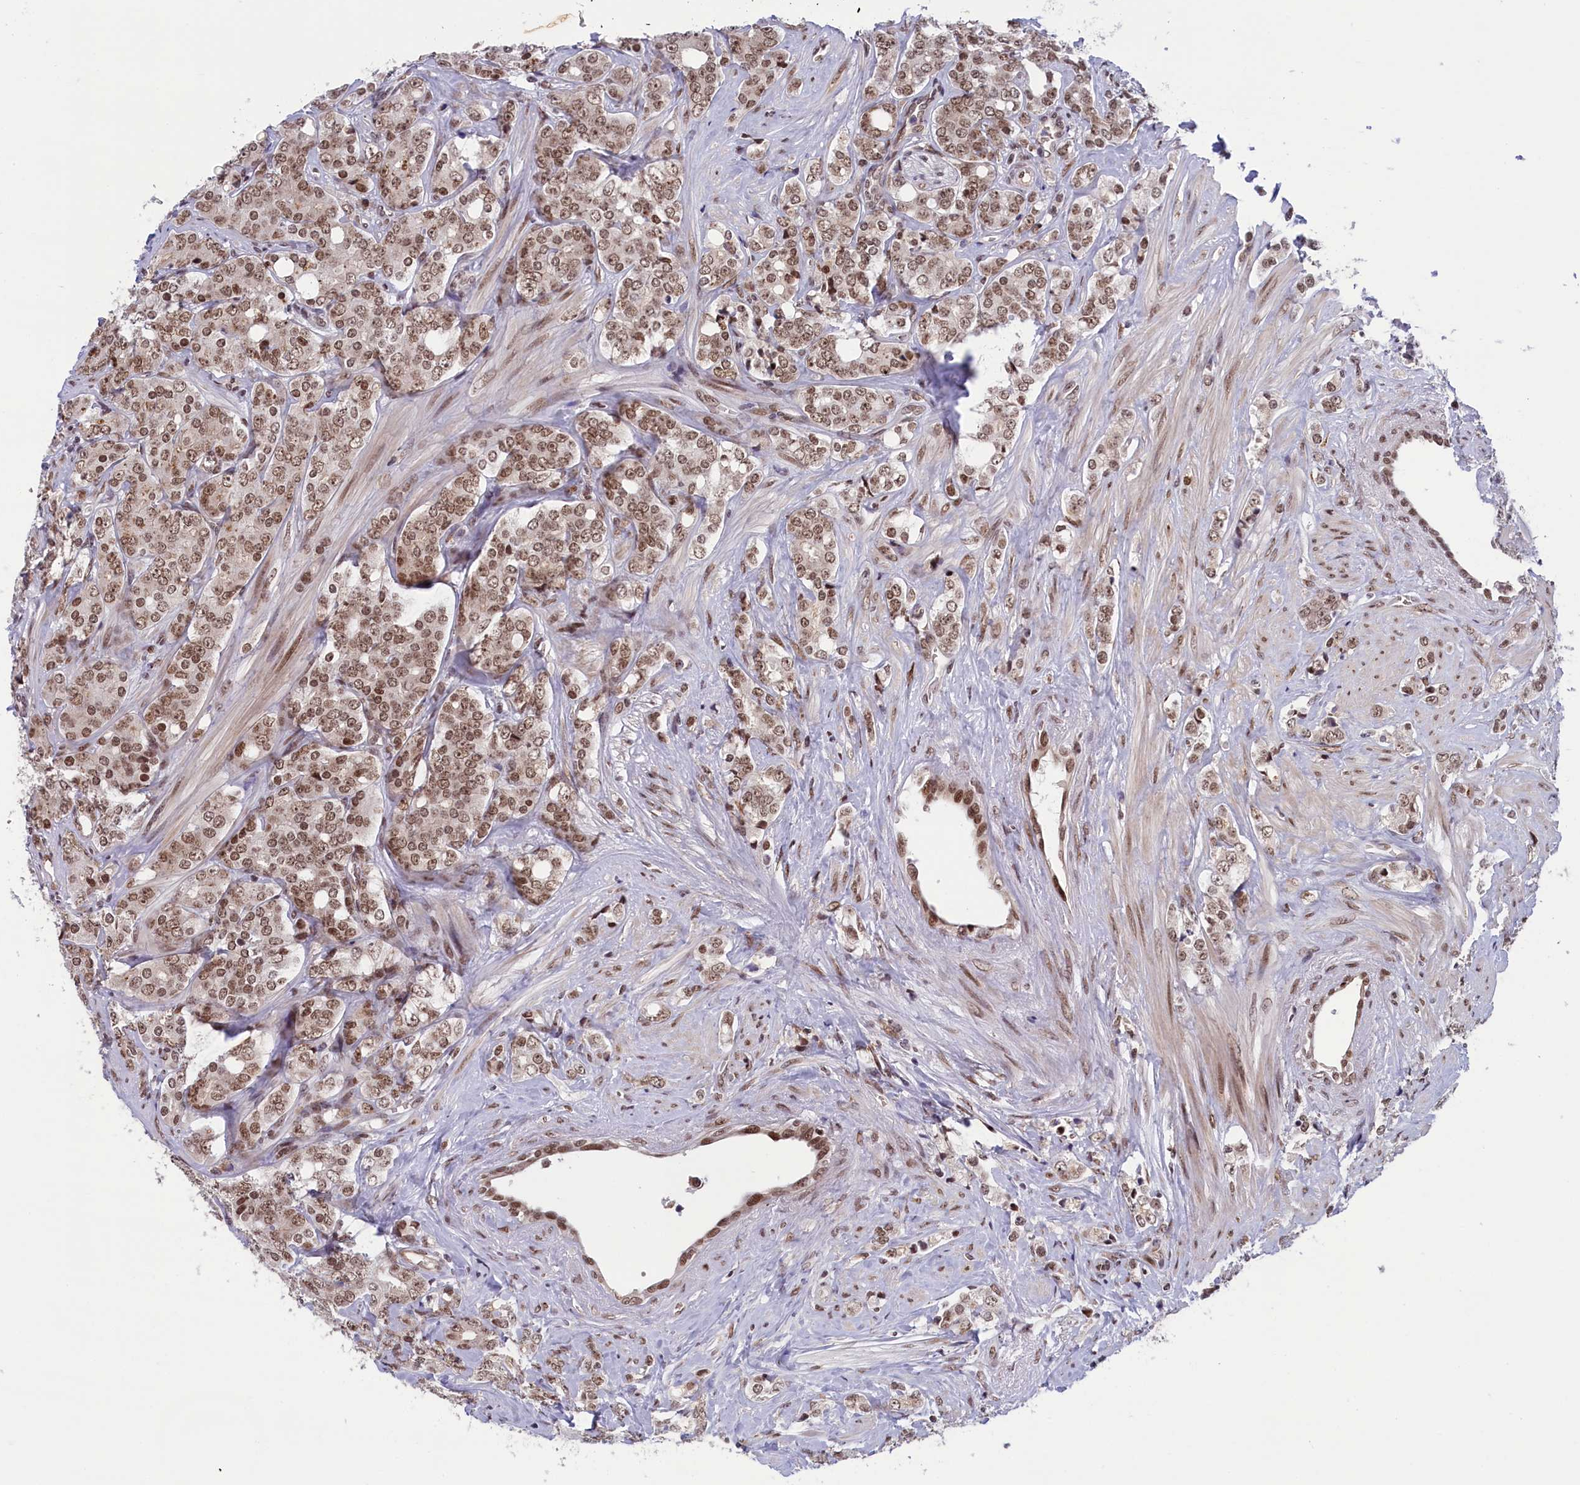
{"staining": {"intensity": "moderate", "quantity": ">75%", "location": "nuclear"}, "tissue": "prostate cancer", "cell_type": "Tumor cells", "image_type": "cancer", "snomed": [{"axis": "morphology", "description": "Adenocarcinoma, High grade"}, {"axis": "topography", "description": "Prostate"}], "caption": "About >75% of tumor cells in human prostate cancer (adenocarcinoma (high-grade)) reveal moderate nuclear protein expression as visualized by brown immunohistochemical staining.", "gene": "MPHOSPH8", "patient": {"sex": "male", "age": 62}}